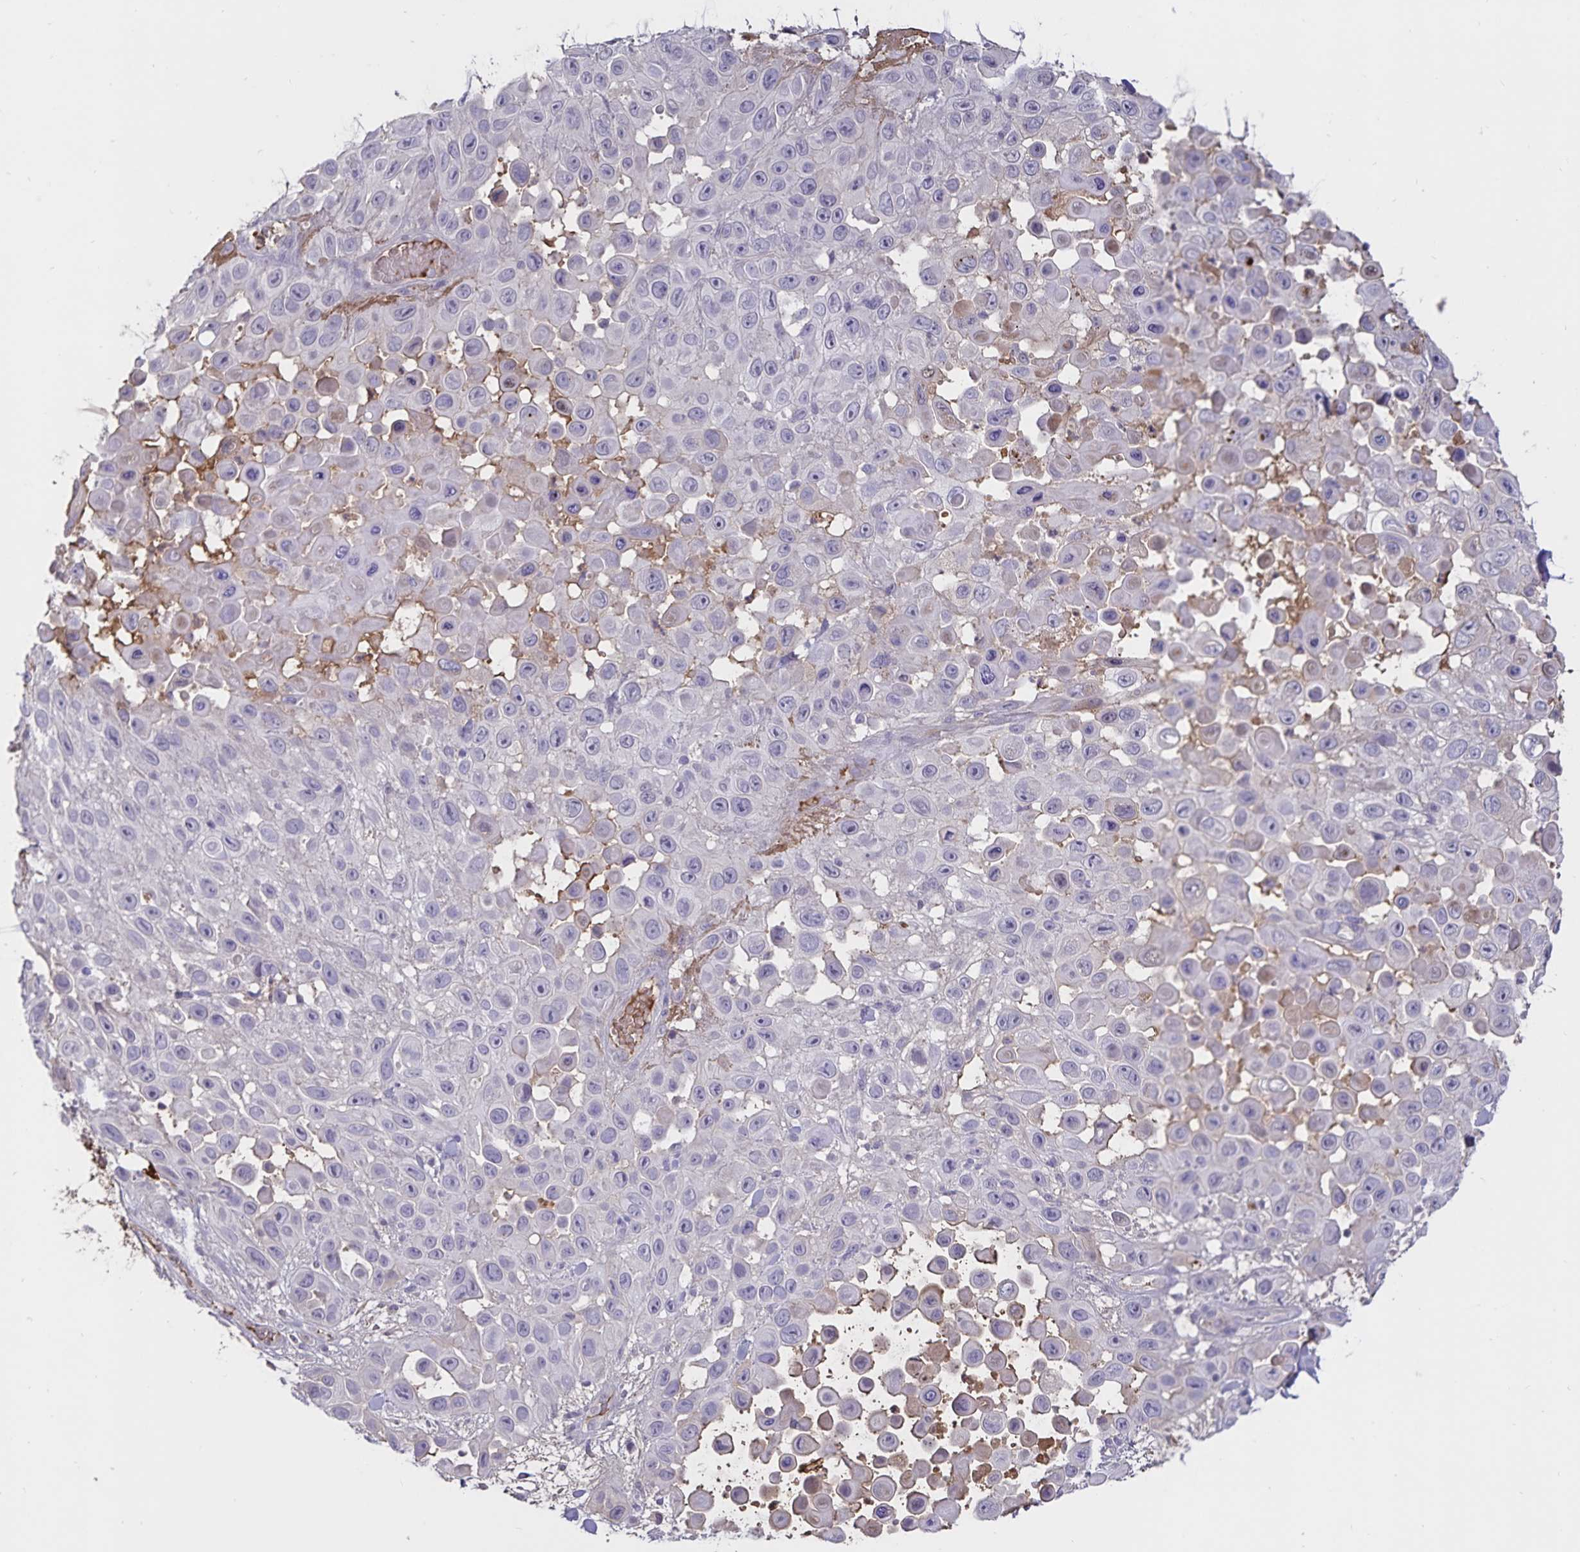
{"staining": {"intensity": "negative", "quantity": "none", "location": "none"}, "tissue": "skin cancer", "cell_type": "Tumor cells", "image_type": "cancer", "snomed": [{"axis": "morphology", "description": "Squamous cell carcinoma, NOS"}, {"axis": "topography", "description": "Skin"}], "caption": "DAB (3,3'-diaminobenzidine) immunohistochemical staining of skin cancer demonstrates no significant expression in tumor cells.", "gene": "FGG", "patient": {"sex": "male", "age": 81}}